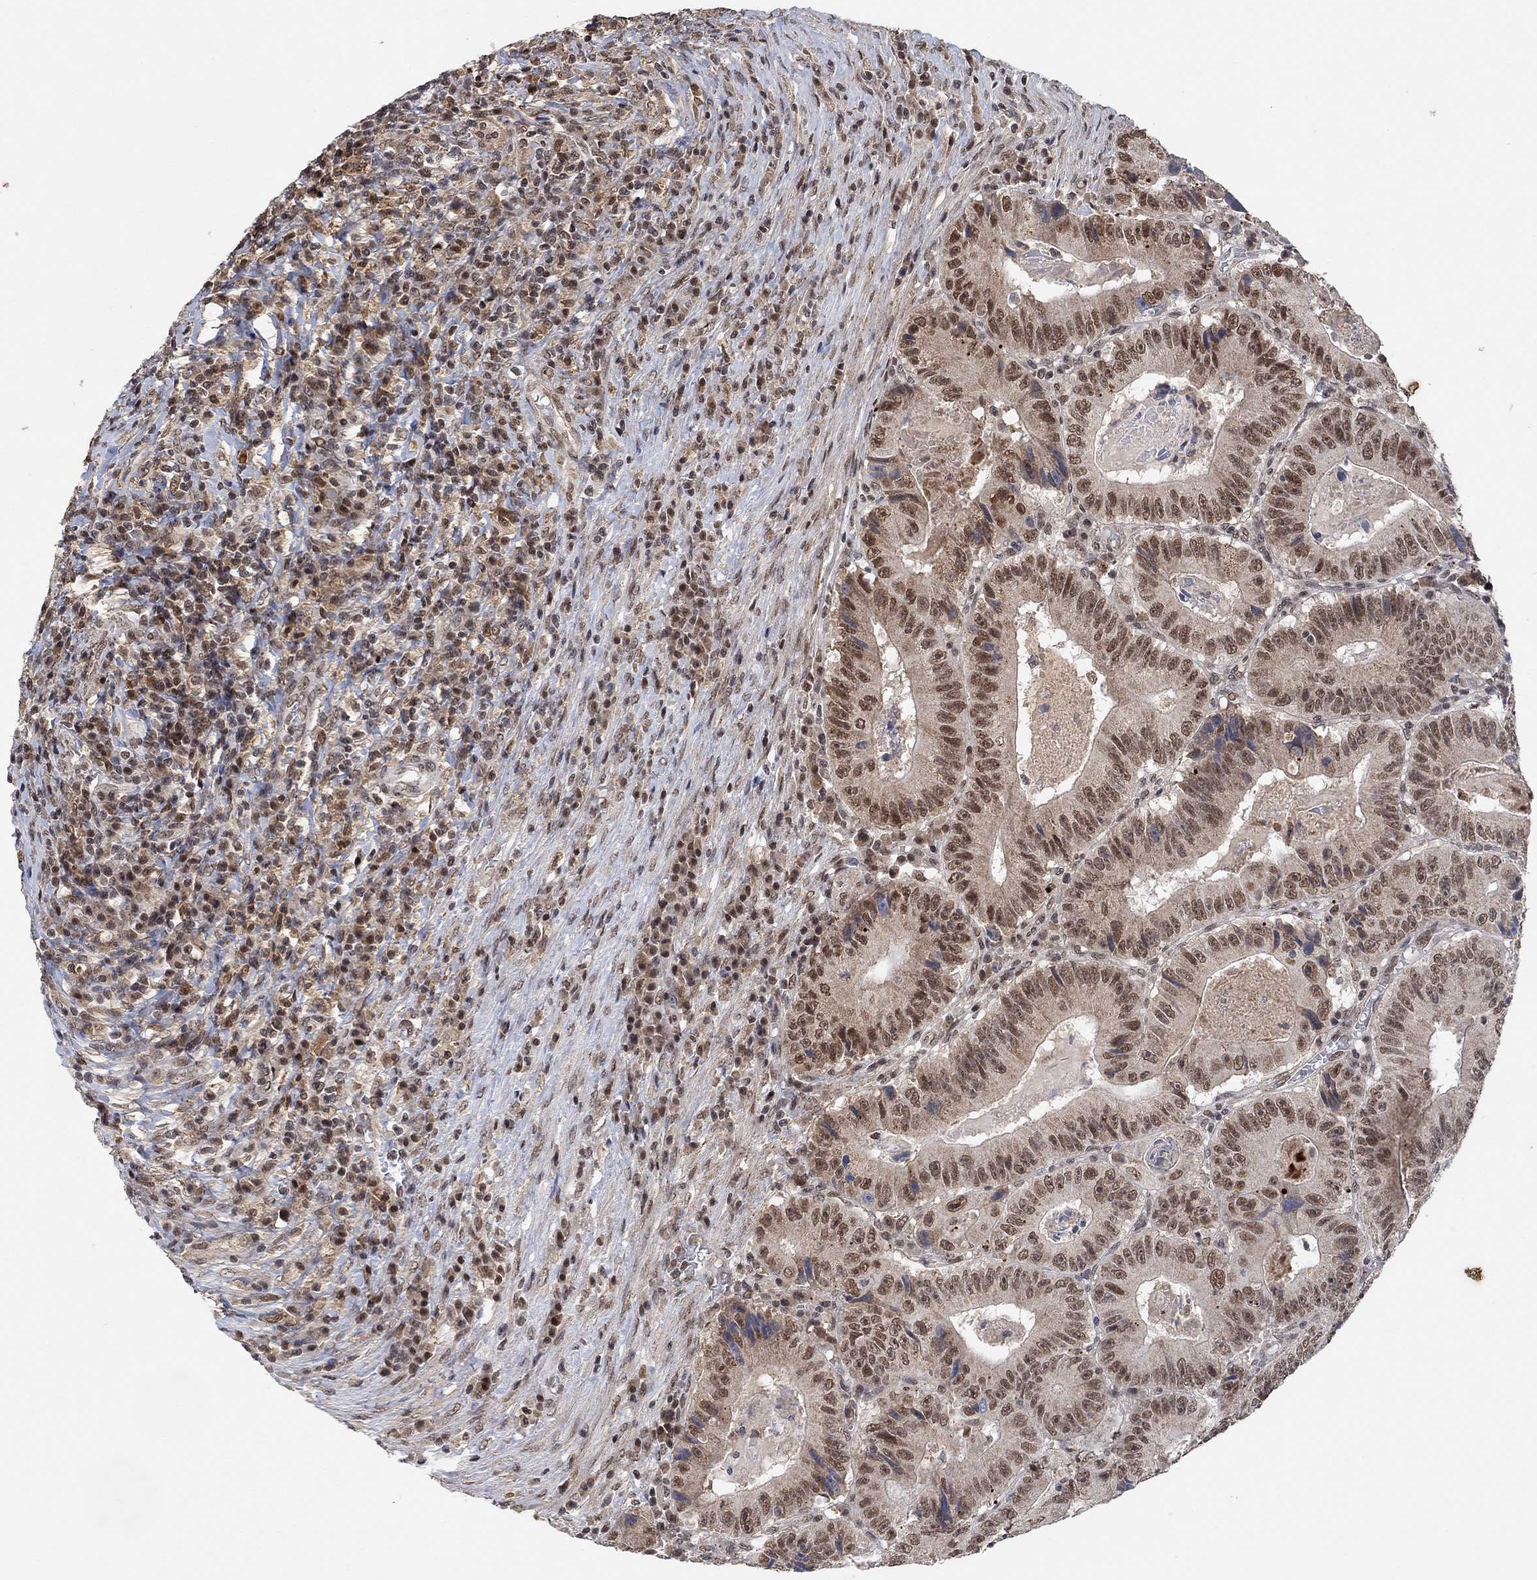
{"staining": {"intensity": "moderate", "quantity": ">75%", "location": "nuclear"}, "tissue": "colorectal cancer", "cell_type": "Tumor cells", "image_type": "cancer", "snomed": [{"axis": "morphology", "description": "Adenocarcinoma, NOS"}, {"axis": "topography", "description": "Colon"}], "caption": "High-power microscopy captured an immunohistochemistry micrograph of colorectal cancer, revealing moderate nuclear expression in approximately >75% of tumor cells.", "gene": "THAP8", "patient": {"sex": "female", "age": 86}}